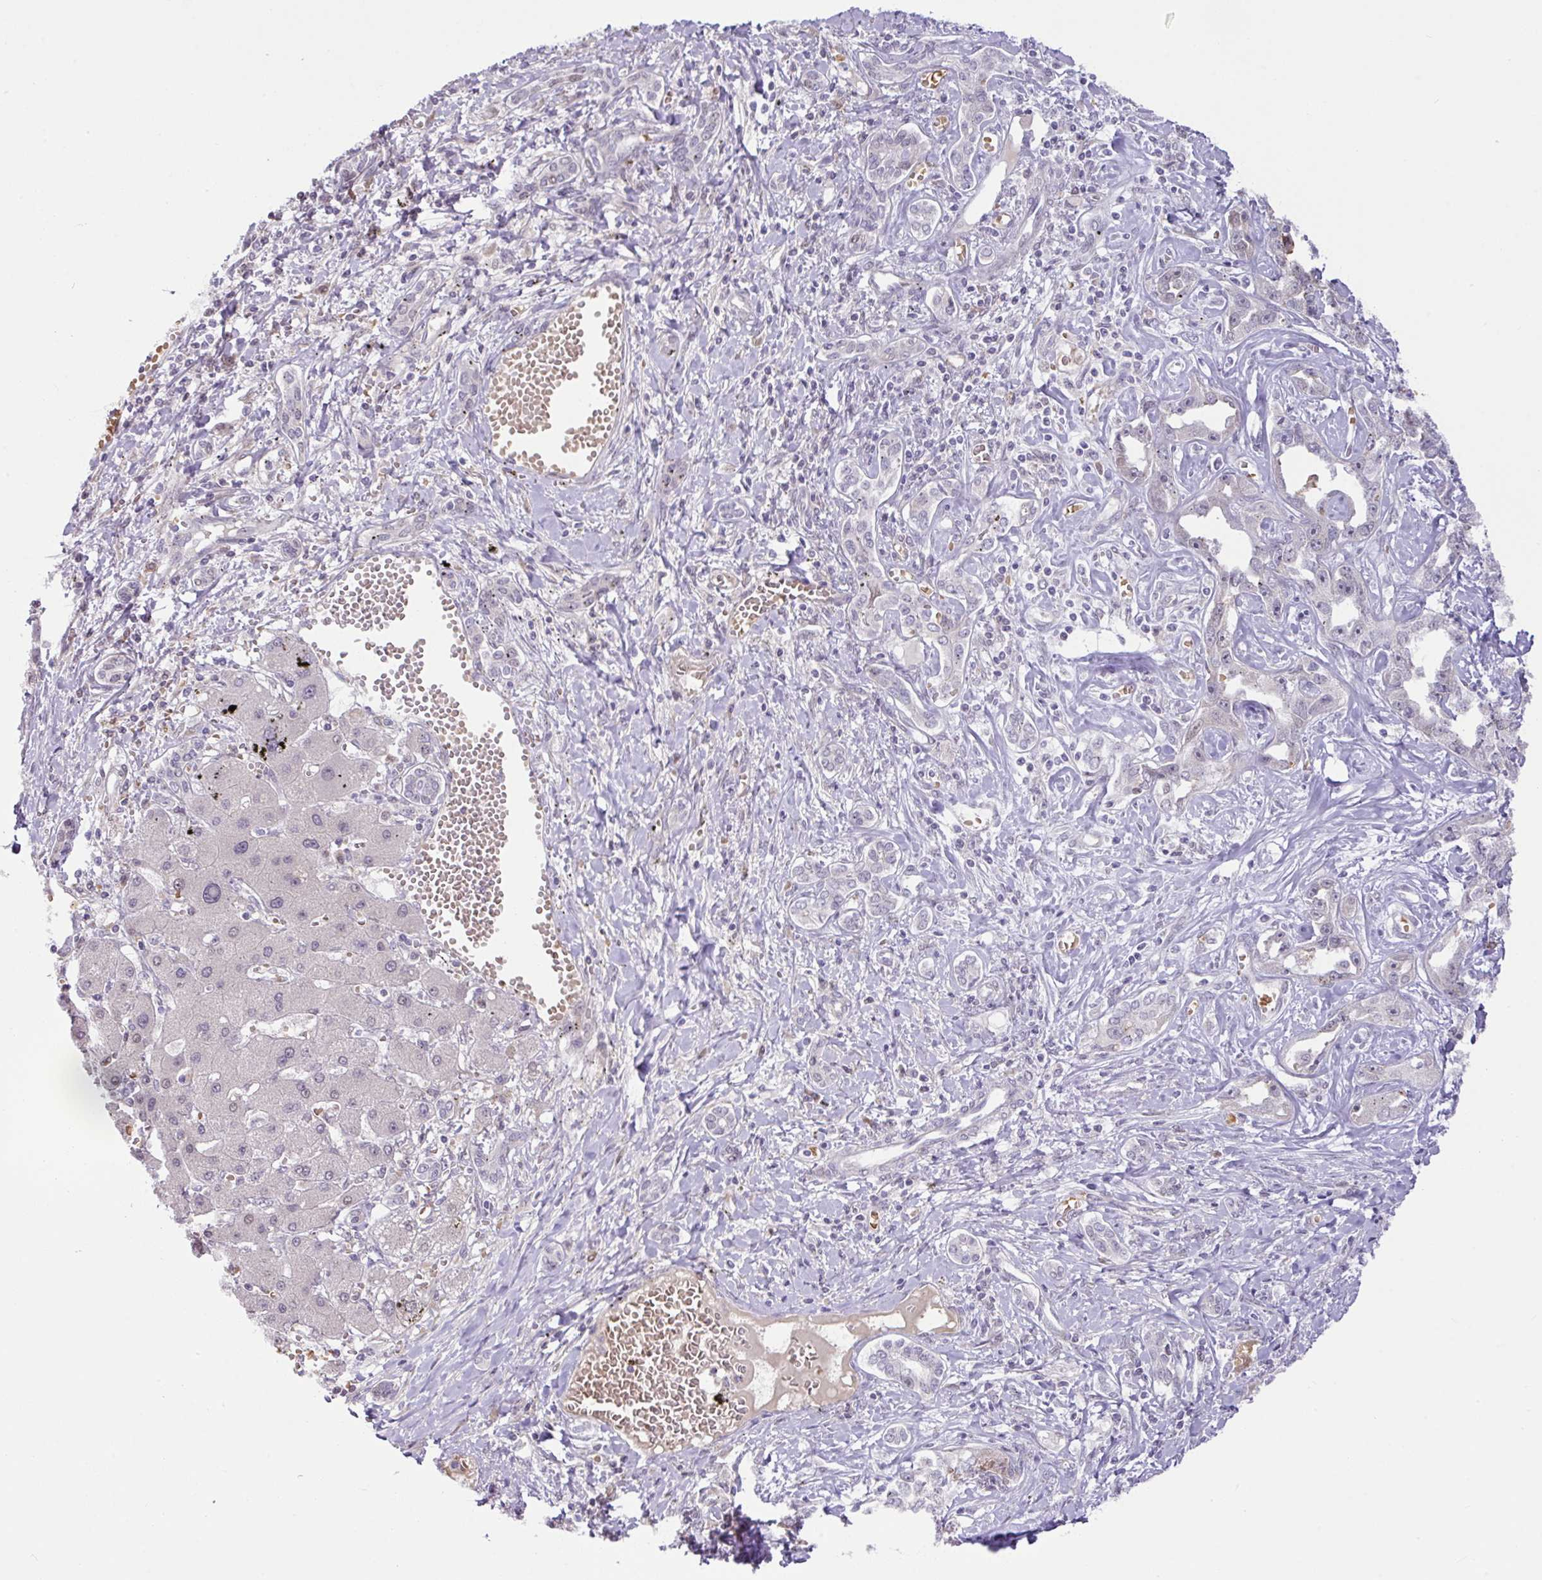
{"staining": {"intensity": "negative", "quantity": "none", "location": "none"}, "tissue": "liver cancer", "cell_type": "Tumor cells", "image_type": "cancer", "snomed": [{"axis": "morphology", "description": "Cholangiocarcinoma"}, {"axis": "topography", "description": "Liver"}], "caption": "Immunohistochemistry (IHC) histopathology image of human cholangiocarcinoma (liver) stained for a protein (brown), which displays no staining in tumor cells. (Brightfield microscopy of DAB (3,3'-diaminobenzidine) immunohistochemistry (IHC) at high magnification).", "gene": "PARP2", "patient": {"sex": "male", "age": 59}}